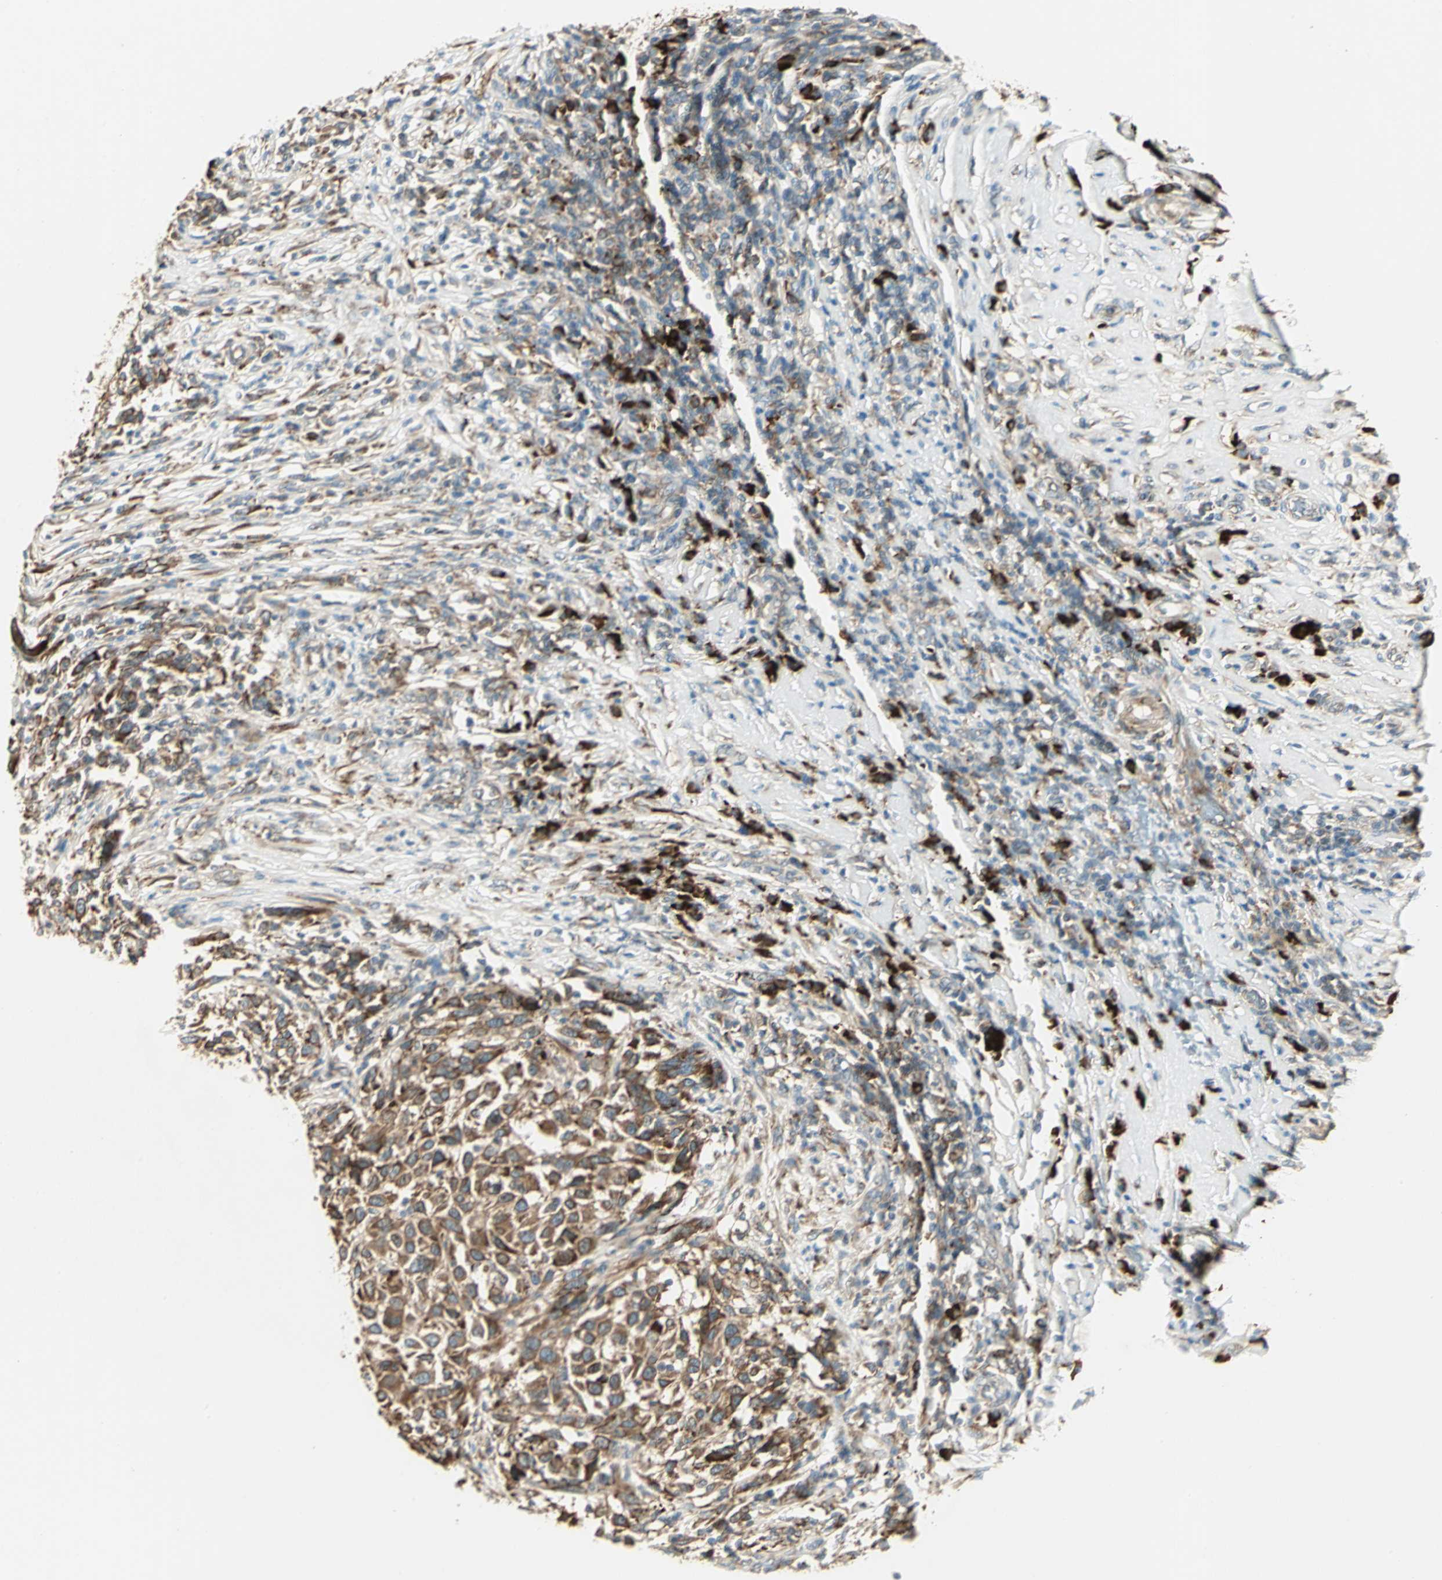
{"staining": {"intensity": "moderate", "quantity": ">75%", "location": "cytoplasmic/membranous"}, "tissue": "melanoma", "cell_type": "Tumor cells", "image_type": "cancer", "snomed": [{"axis": "morphology", "description": "Malignant melanoma, Metastatic site"}, {"axis": "topography", "description": "Lymph node"}], "caption": "Immunohistochemical staining of human melanoma exhibits medium levels of moderate cytoplasmic/membranous positivity in approximately >75% of tumor cells. The protein of interest is shown in brown color, while the nuclei are stained blue.", "gene": "PDIA4", "patient": {"sex": "male", "age": 61}}